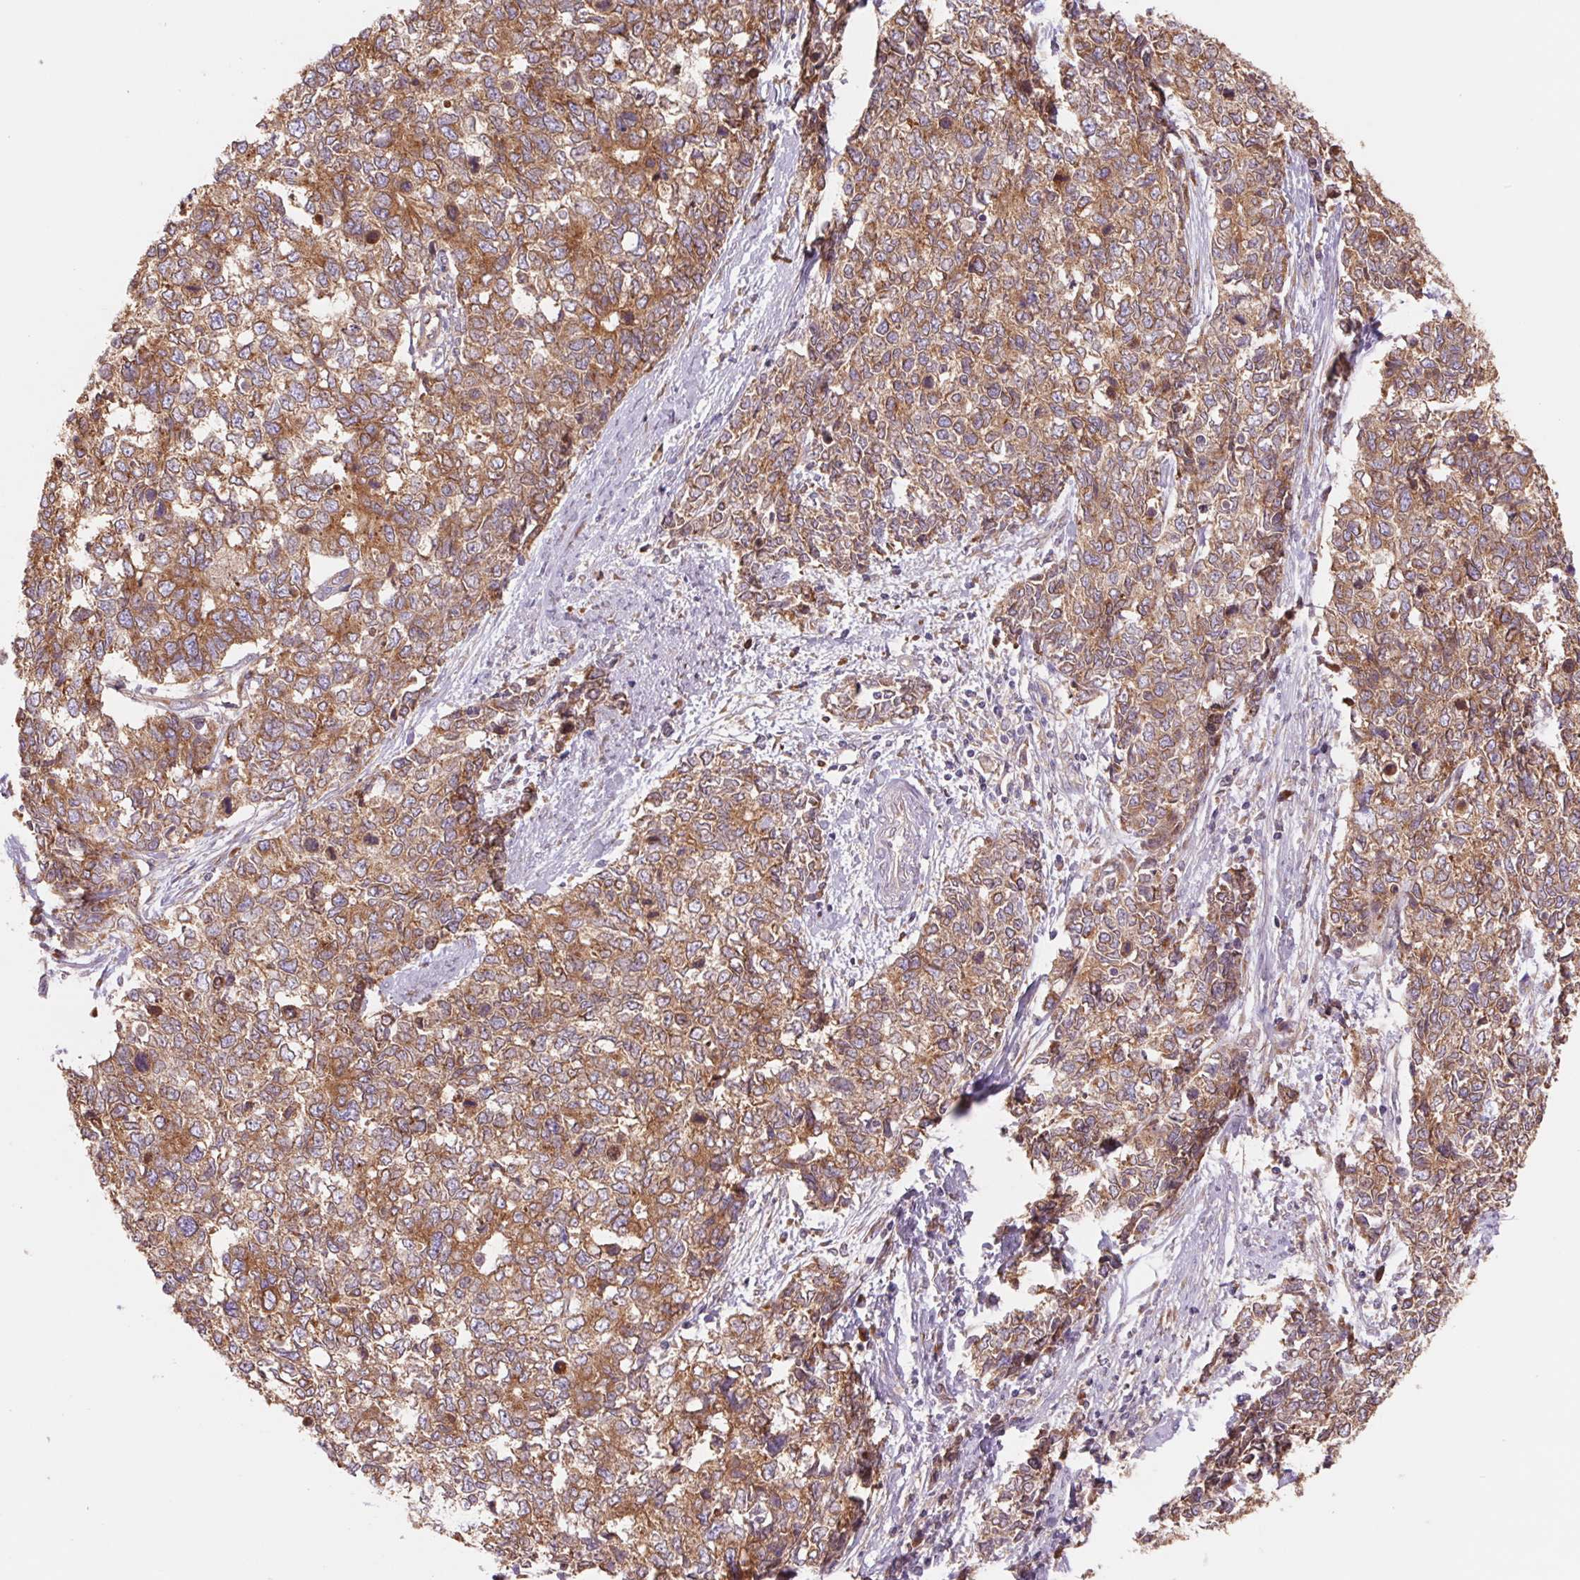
{"staining": {"intensity": "moderate", "quantity": ">75%", "location": "cytoplasmic/membranous"}, "tissue": "cervical cancer", "cell_type": "Tumor cells", "image_type": "cancer", "snomed": [{"axis": "morphology", "description": "Adenocarcinoma, NOS"}, {"axis": "topography", "description": "Cervix"}], "caption": "About >75% of tumor cells in human adenocarcinoma (cervical) exhibit moderate cytoplasmic/membranous protein positivity as visualized by brown immunohistochemical staining.", "gene": "RAB1A", "patient": {"sex": "female", "age": 63}}